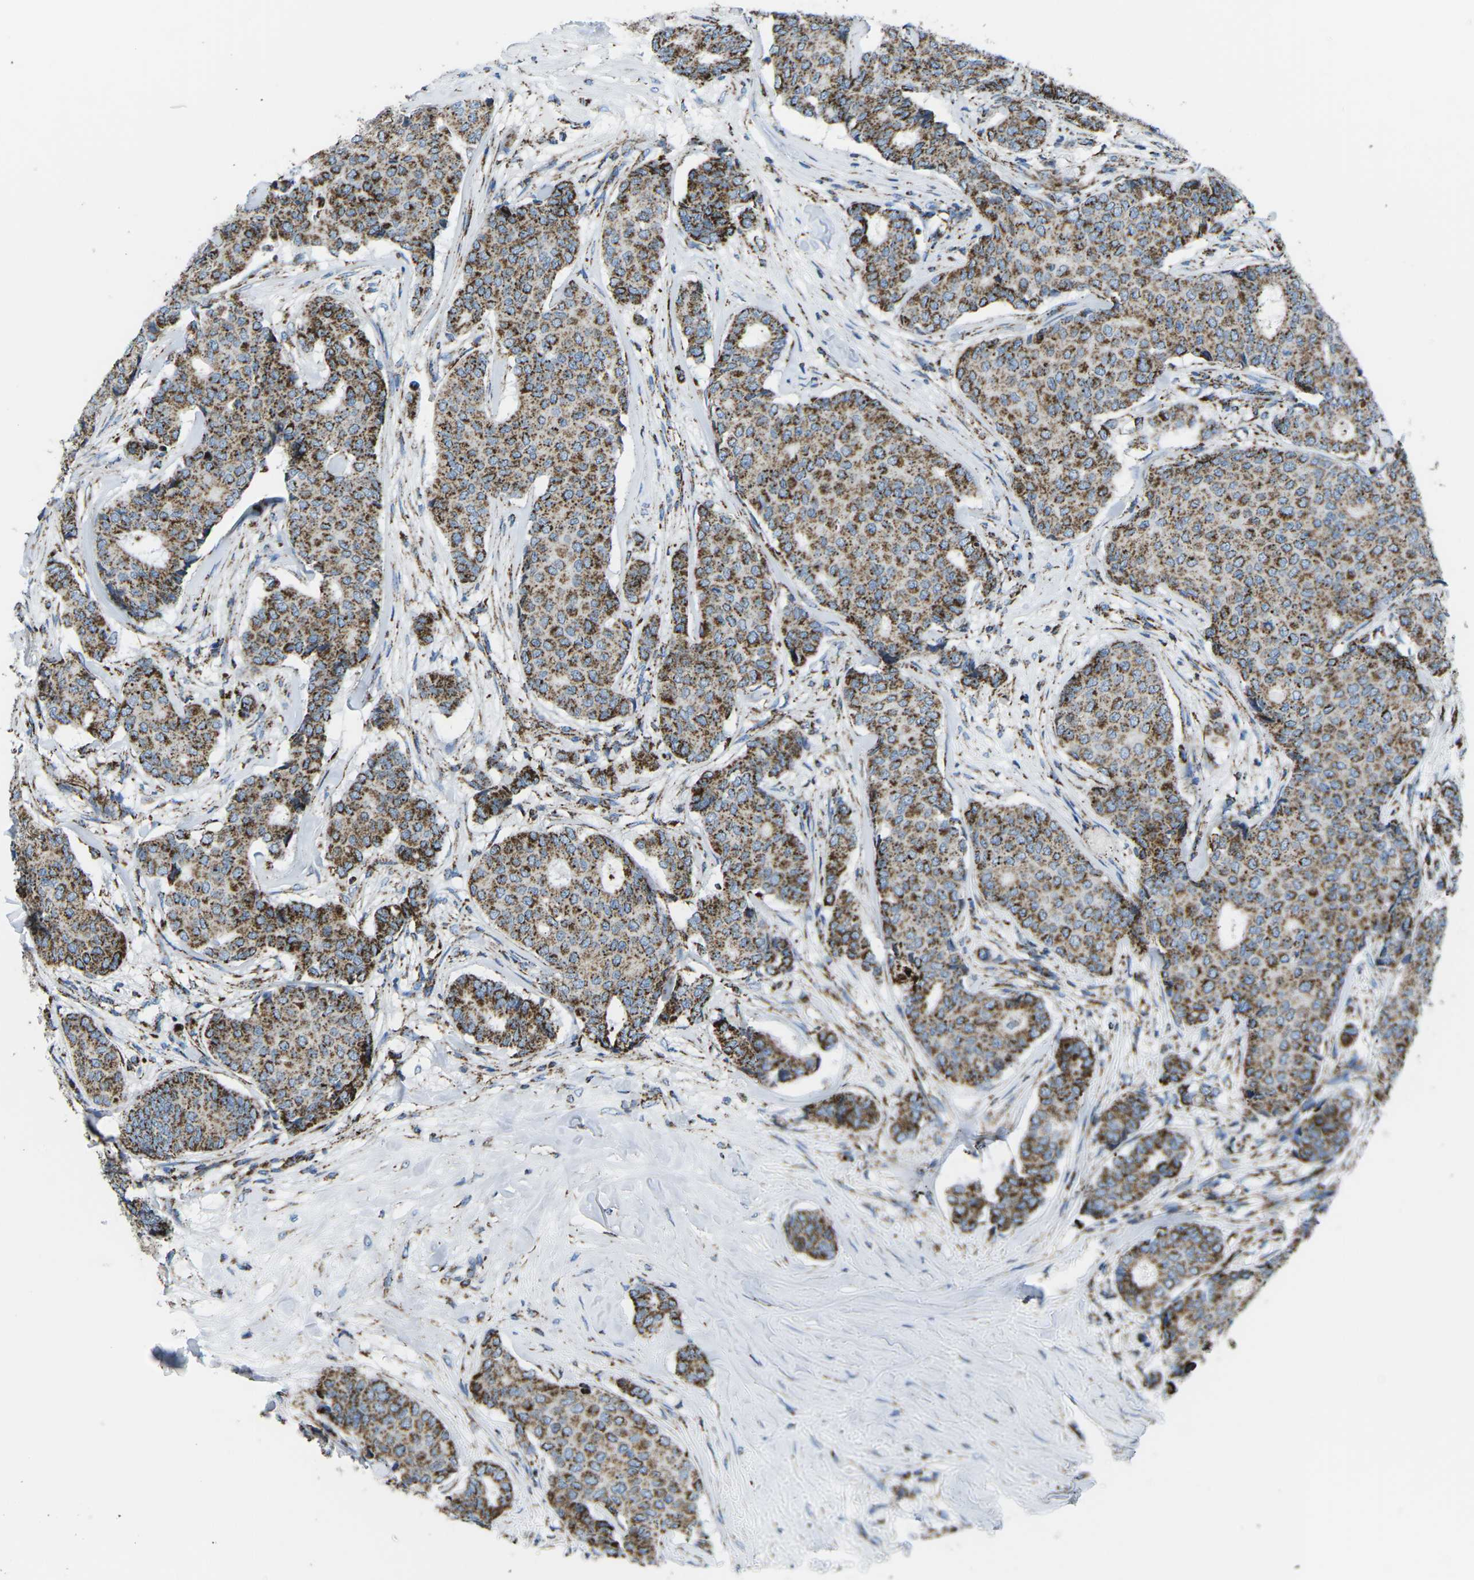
{"staining": {"intensity": "strong", "quantity": ">75%", "location": "cytoplasmic/membranous"}, "tissue": "breast cancer", "cell_type": "Tumor cells", "image_type": "cancer", "snomed": [{"axis": "morphology", "description": "Duct carcinoma"}, {"axis": "topography", "description": "Breast"}], "caption": "Immunohistochemistry image of neoplastic tissue: invasive ductal carcinoma (breast) stained using IHC reveals high levels of strong protein expression localized specifically in the cytoplasmic/membranous of tumor cells, appearing as a cytoplasmic/membranous brown color.", "gene": "MT-CO2", "patient": {"sex": "female", "age": 75}}